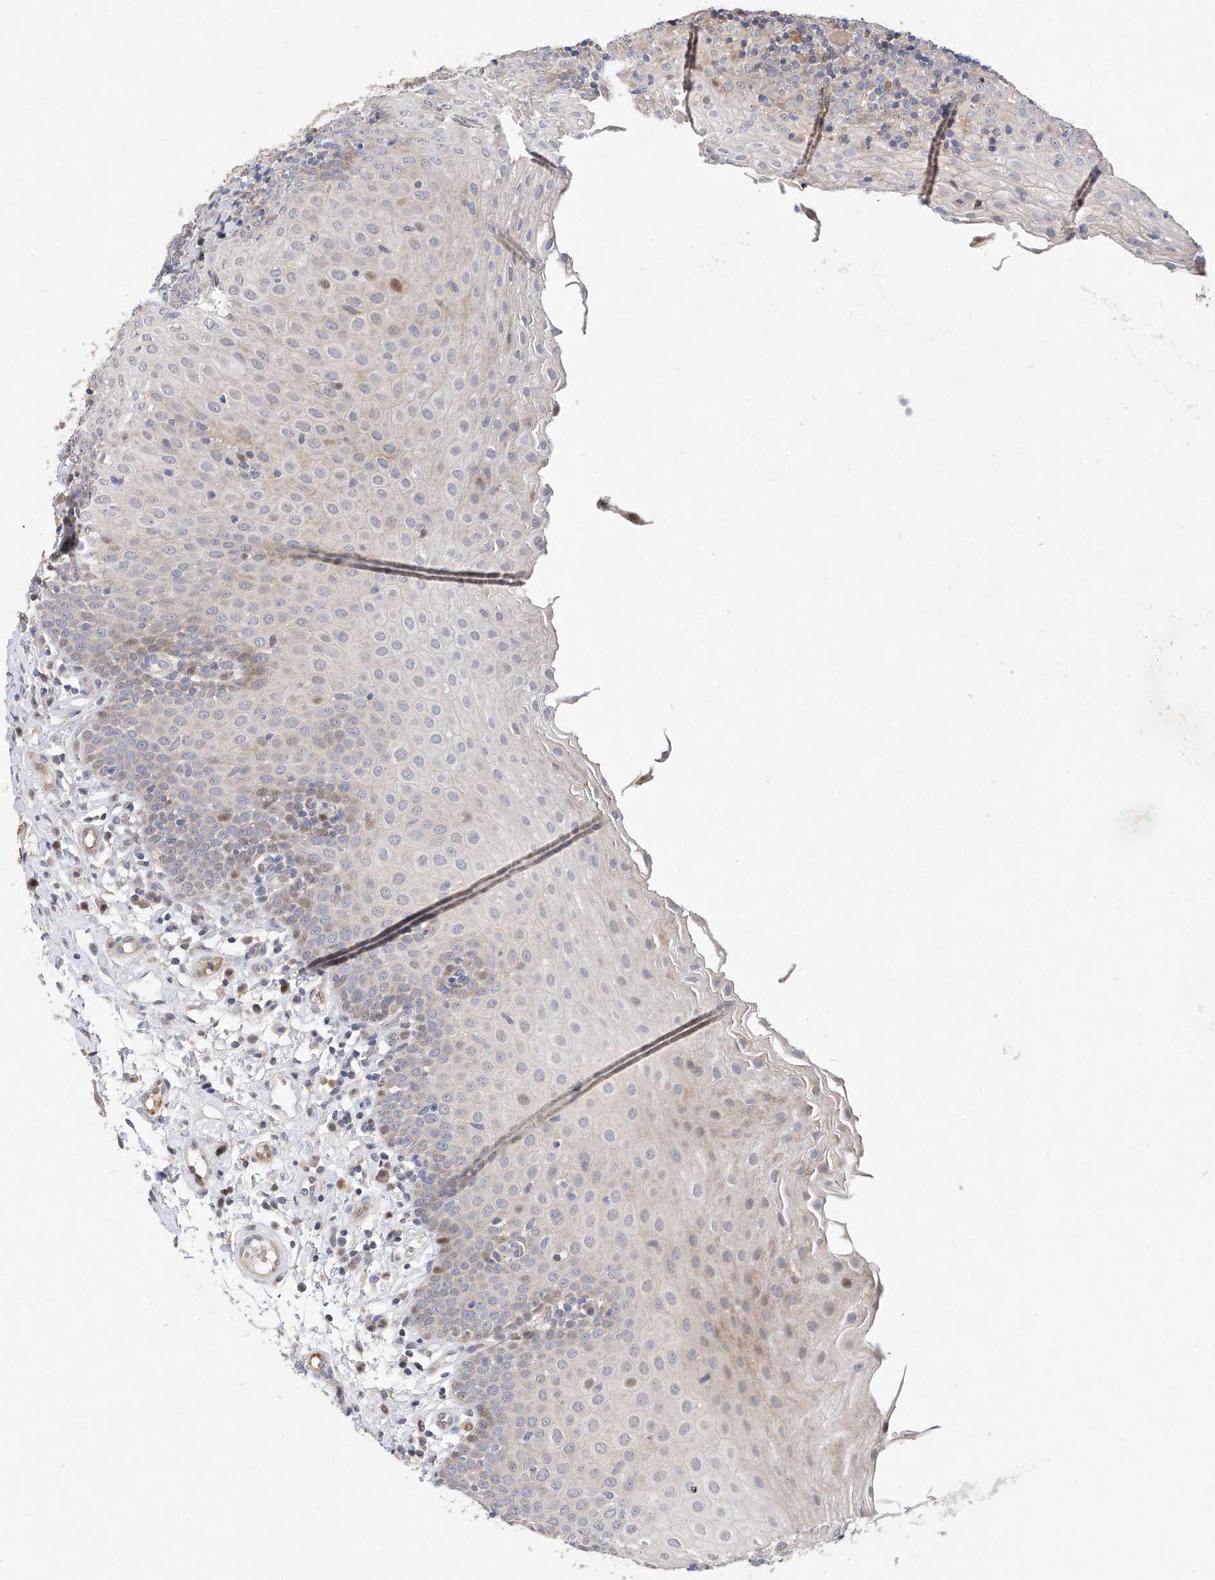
{"staining": {"intensity": "weak", "quantity": "<25%", "location": "cytoplasmic/membranous,nuclear"}, "tissue": "tonsil", "cell_type": "Germinal center cells", "image_type": "normal", "snomed": [{"axis": "morphology", "description": "Normal tissue, NOS"}, {"axis": "topography", "description": "Tonsil"}], "caption": "Human tonsil stained for a protein using immunohistochemistry shows no expression in germinal center cells.", "gene": "FUCA2", "patient": {"sex": "female", "age": 19}}